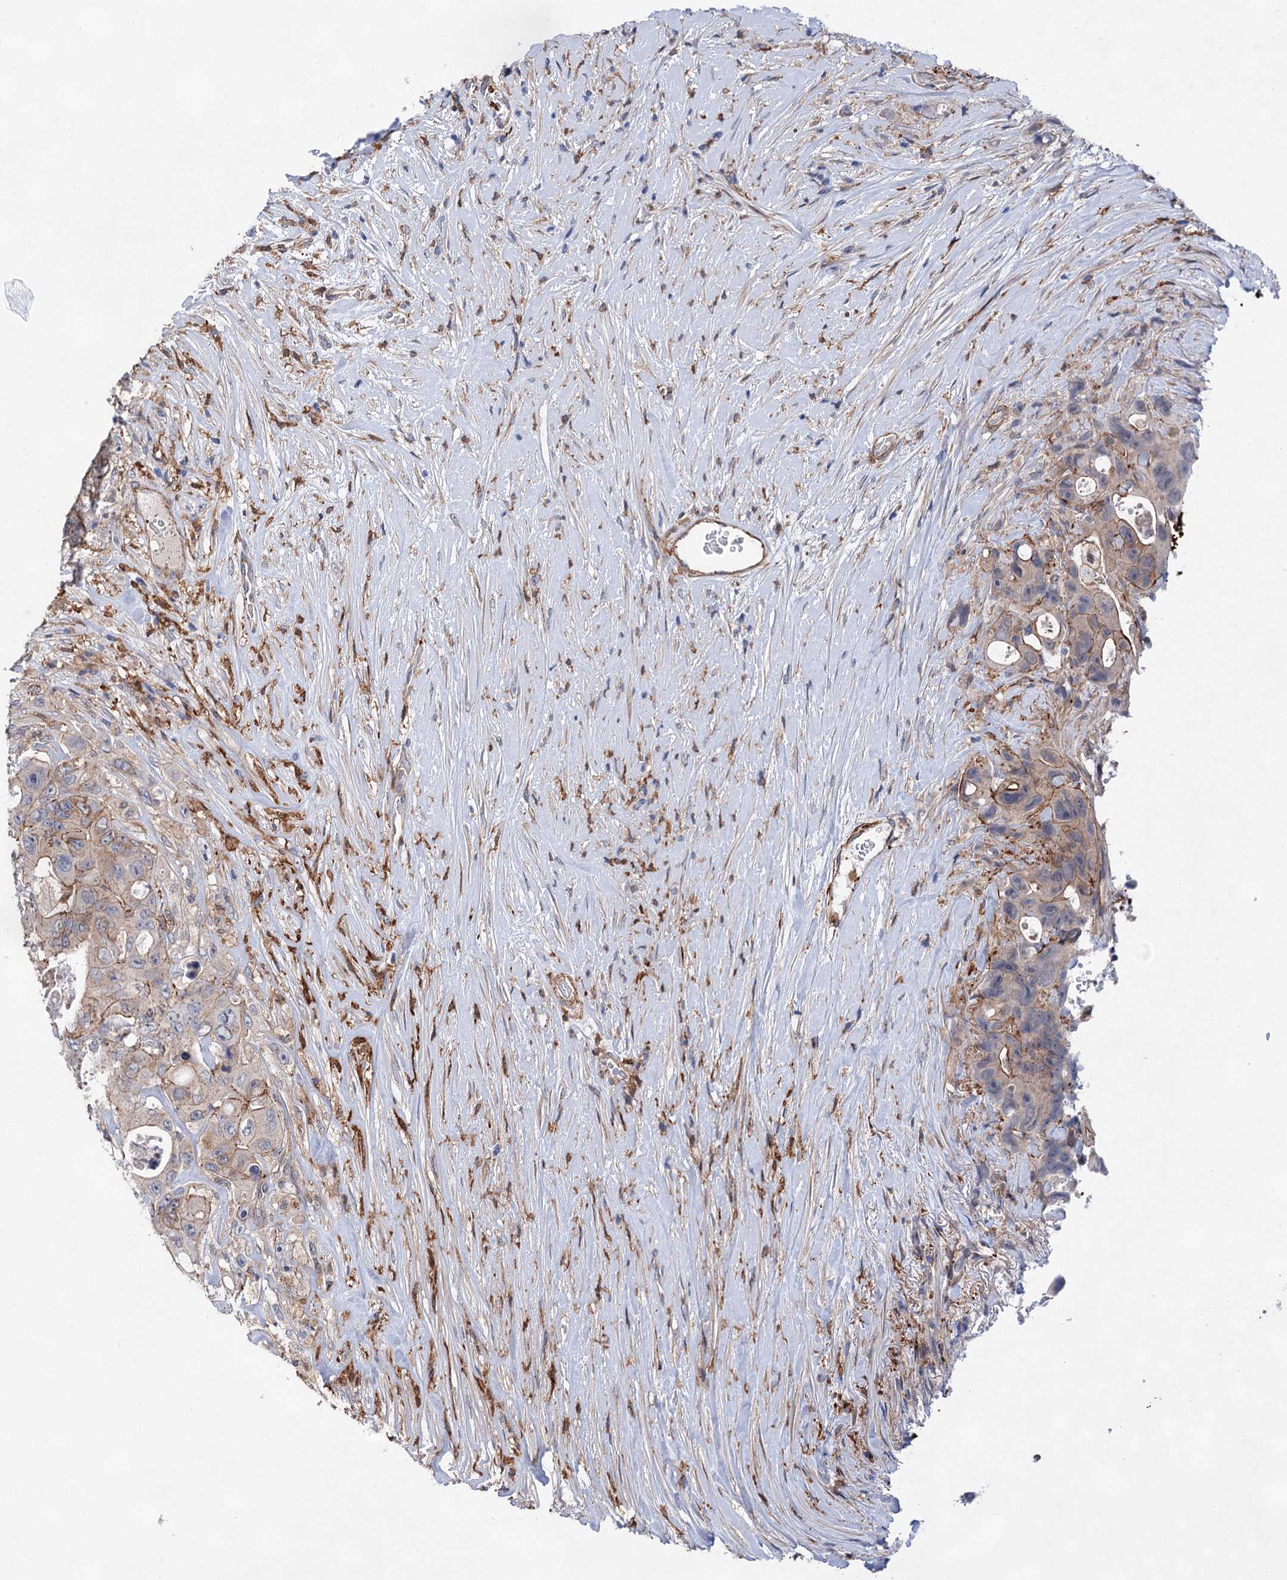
{"staining": {"intensity": "moderate", "quantity": "<25%", "location": "cytoplasmic/membranous"}, "tissue": "colorectal cancer", "cell_type": "Tumor cells", "image_type": "cancer", "snomed": [{"axis": "morphology", "description": "Adenocarcinoma, NOS"}, {"axis": "topography", "description": "Colon"}], "caption": "Protein expression by immunohistochemistry shows moderate cytoplasmic/membranous staining in approximately <25% of tumor cells in colorectal cancer (adenocarcinoma).", "gene": "TMTC3", "patient": {"sex": "female", "age": 46}}